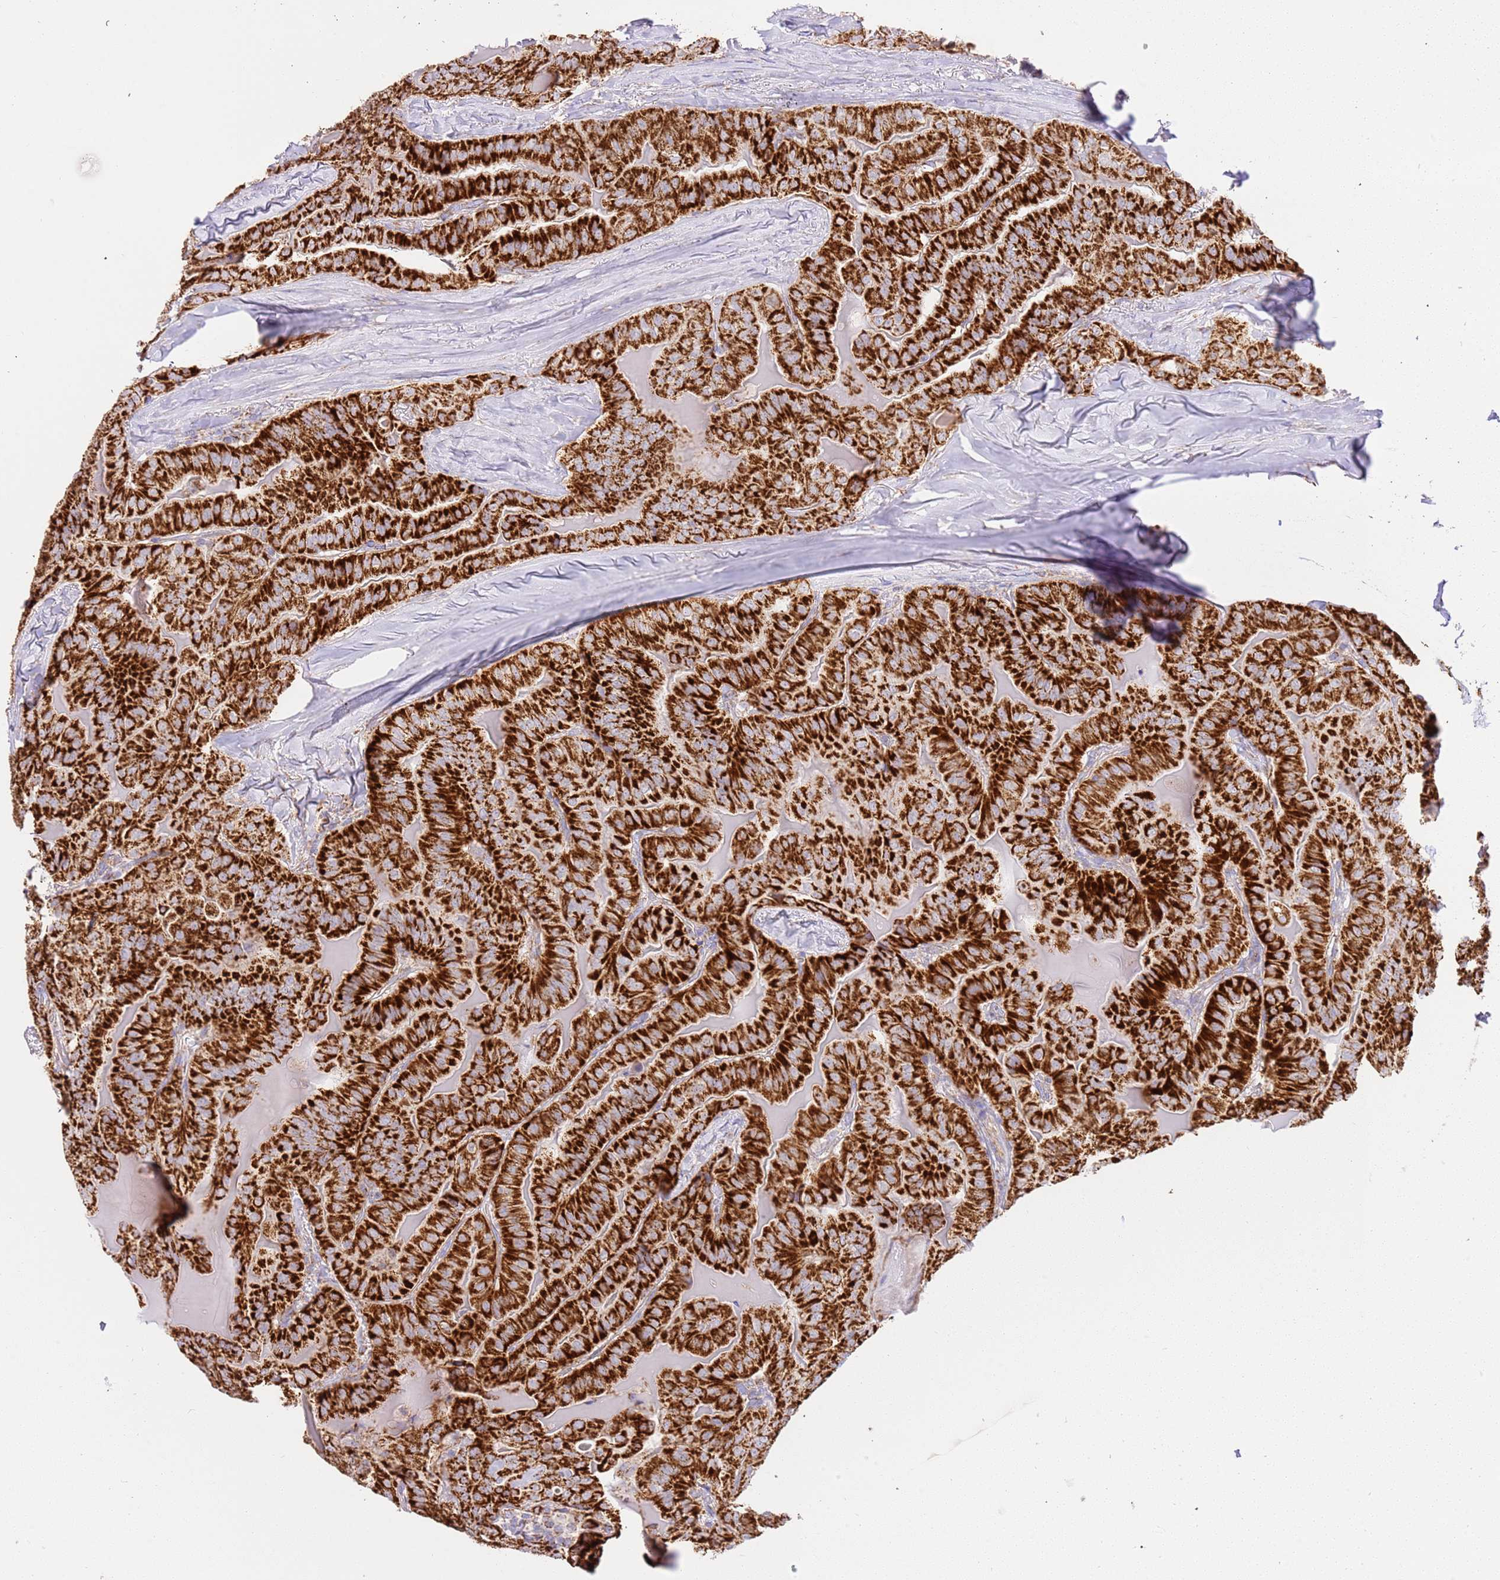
{"staining": {"intensity": "strong", "quantity": ">75%", "location": "cytoplasmic/membranous"}, "tissue": "thyroid cancer", "cell_type": "Tumor cells", "image_type": "cancer", "snomed": [{"axis": "morphology", "description": "Papillary adenocarcinoma, NOS"}, {"axis": "topography", "description": "Thyroid gland"}], "caption": "The histopathology image exhibits a brown stain indicating the presence of a protein in the cytoplasmic/membranous of tumor cells in thyroid cancer.", "gene": "ZBTB39", "patient": {"sex": "female", "age": 68}}